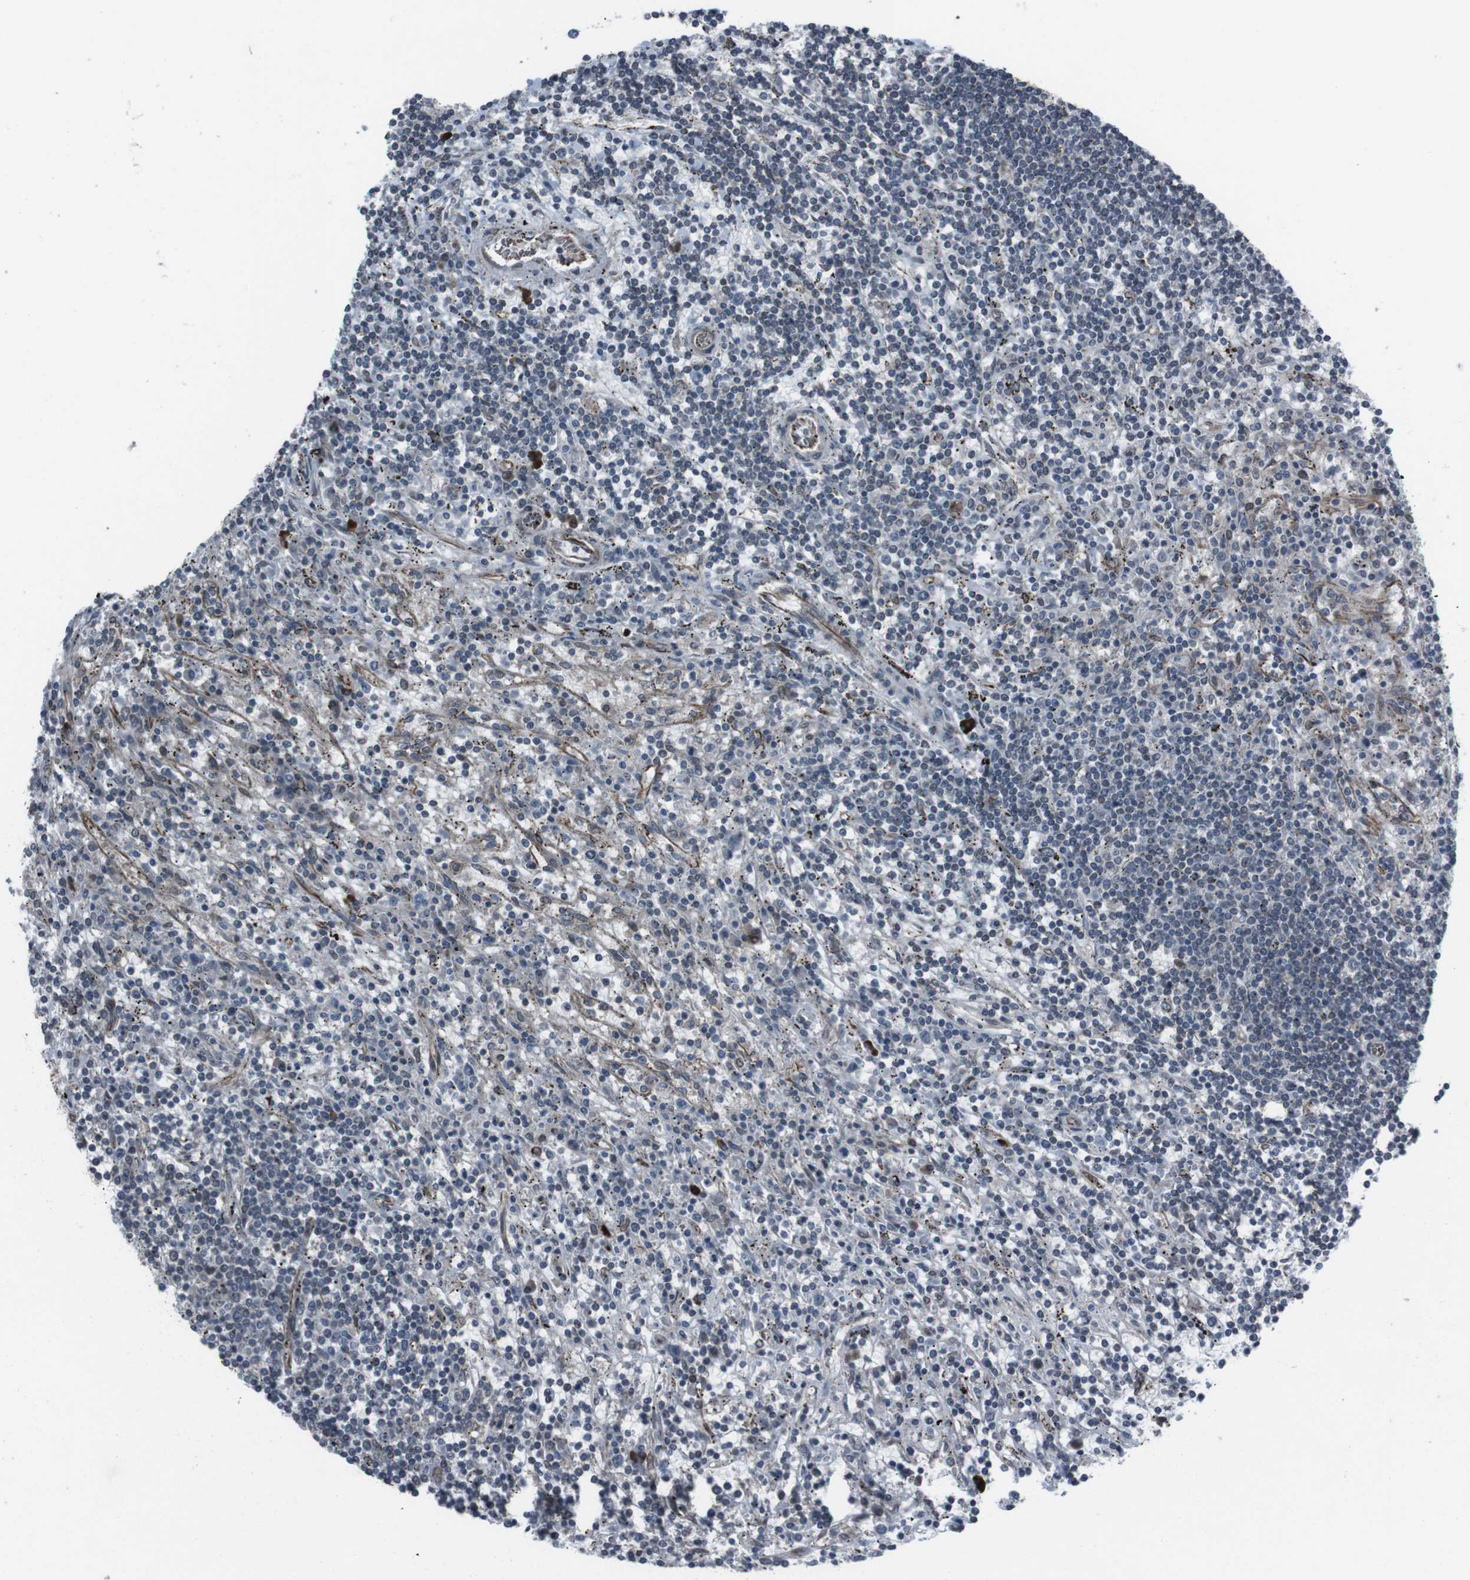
{"staining": {"intensity": "negative", "quantity": "none", "location": "none"}, "tissue": "lymphoma", "cell_type": "Tumor cells", "image_type": "cancer", "snomed": [{"axis": "morphology", "description": "Malignant lymphoma, non-Hodgkin's type, Low grade"}, {"axis": "topography", "description": "Spleen"}], "caption": "The micrograph exhibits no staining of tumor cells in lymphoma. The staining was performed using DAB to visualize the protein expression in brown, while the nuclei were stained in blue with hematoxylin (Magnification: 20x).", "gene": "SS18L1", "patient": {"sex": "male", "age": 76}}